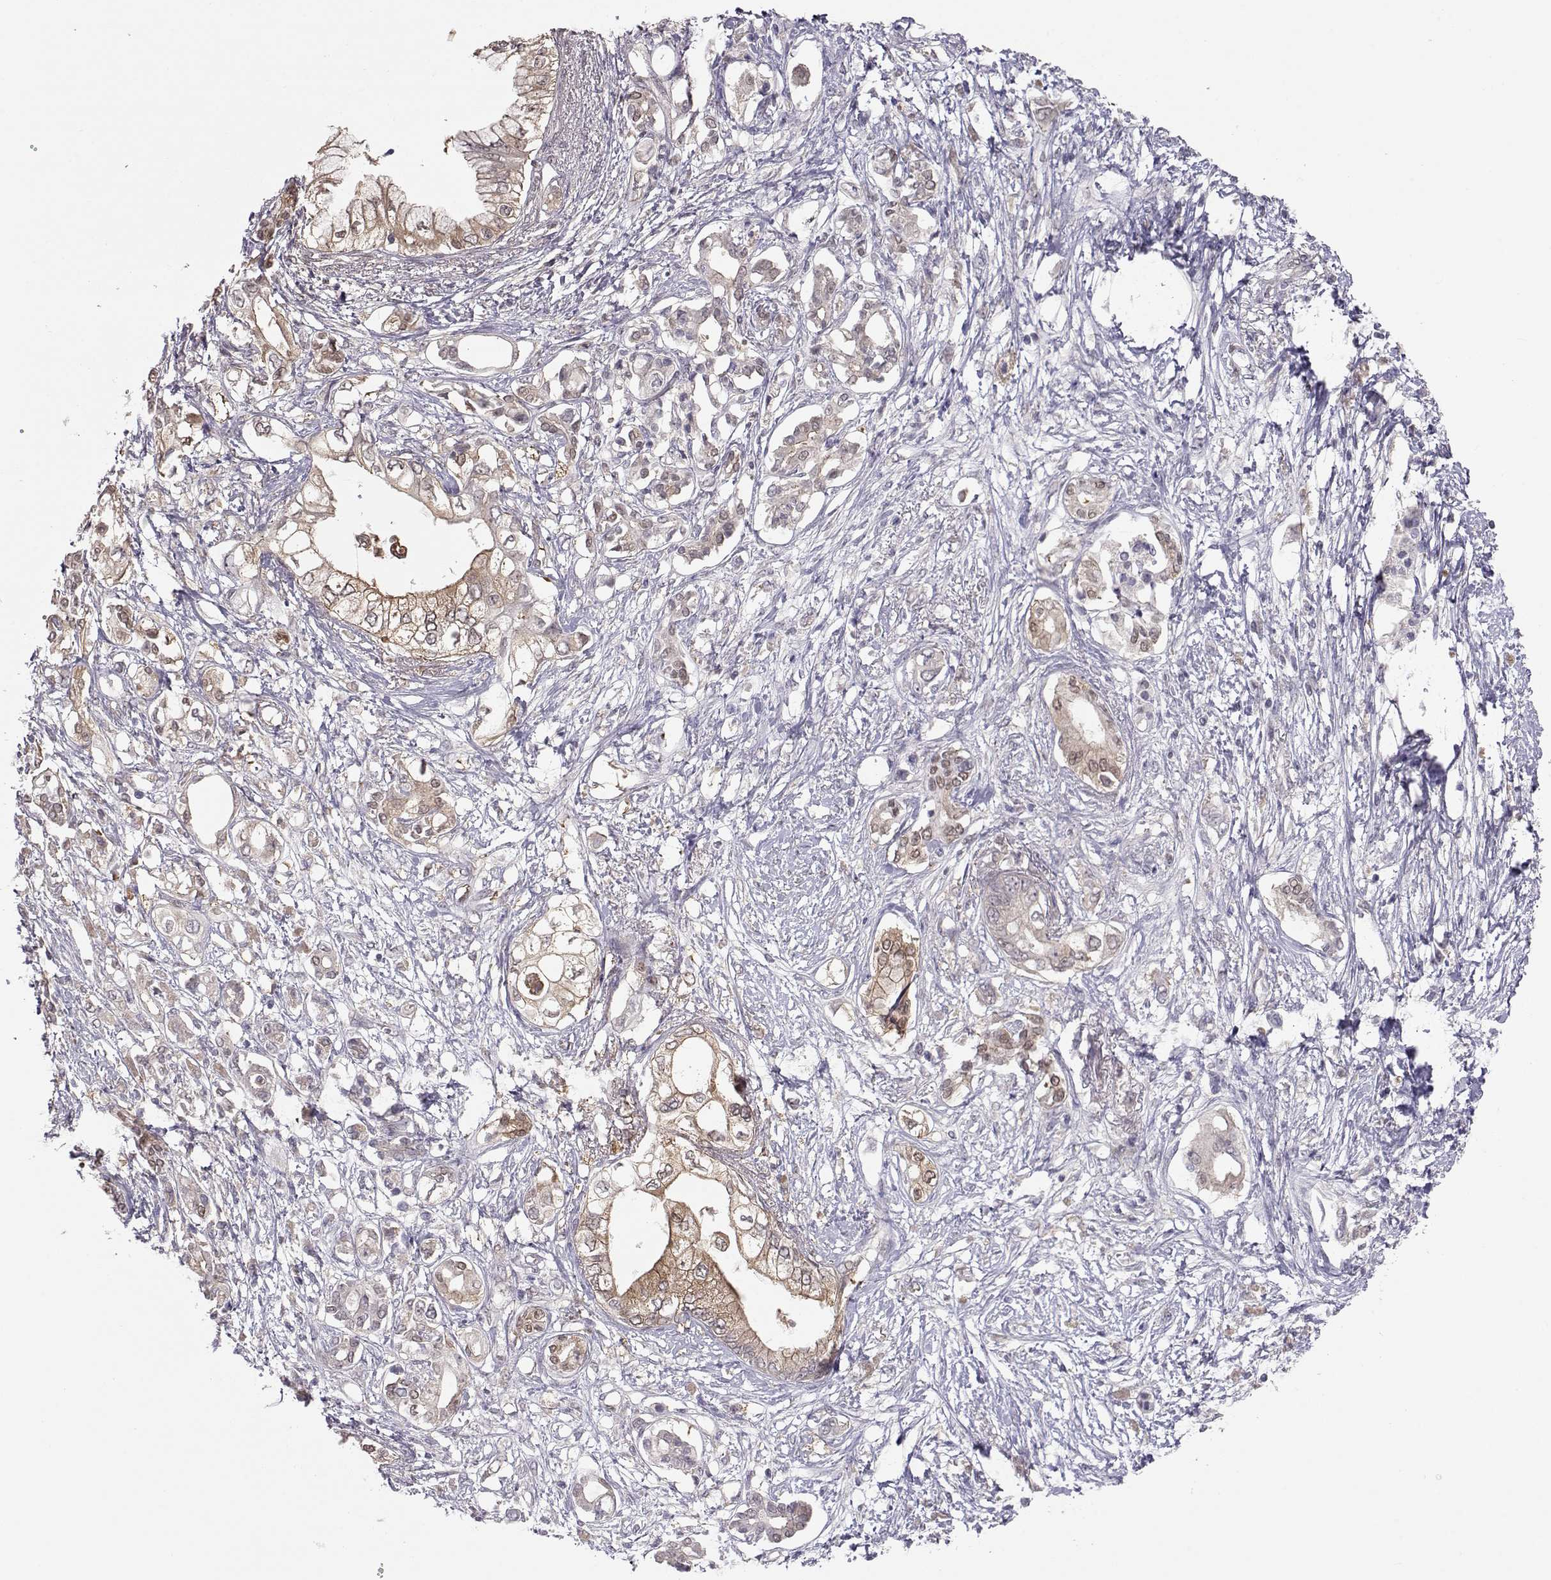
{"staining": {"intensity": "weak", "quantity": "<25%", "location": "cytoplasmic/membranous"}, "tissue": "pancreatic cancer", "cell_type": "Tumor cells", "image_type": "cancer", "snomed": [{"axis": "morphology", "description": "Adenocarcinoma, NOS"}, {"axis": "topography", "description": "Pancreas"}], "caption": "Immunohistochemistry (IHC) image of neoplastic tissue: human pancreatic cancer stained with DAB (3,3'-diaminobenzidine) exhibits no significant protein positivity in tumor cells. The staining is performed using DAB (3,3'-diaminobenzidine) brown chromogen with nuclei counter-stained in using hematoxylin.", "gene": "NCAM2", "patient": {"sex": "female", "age": 63}}